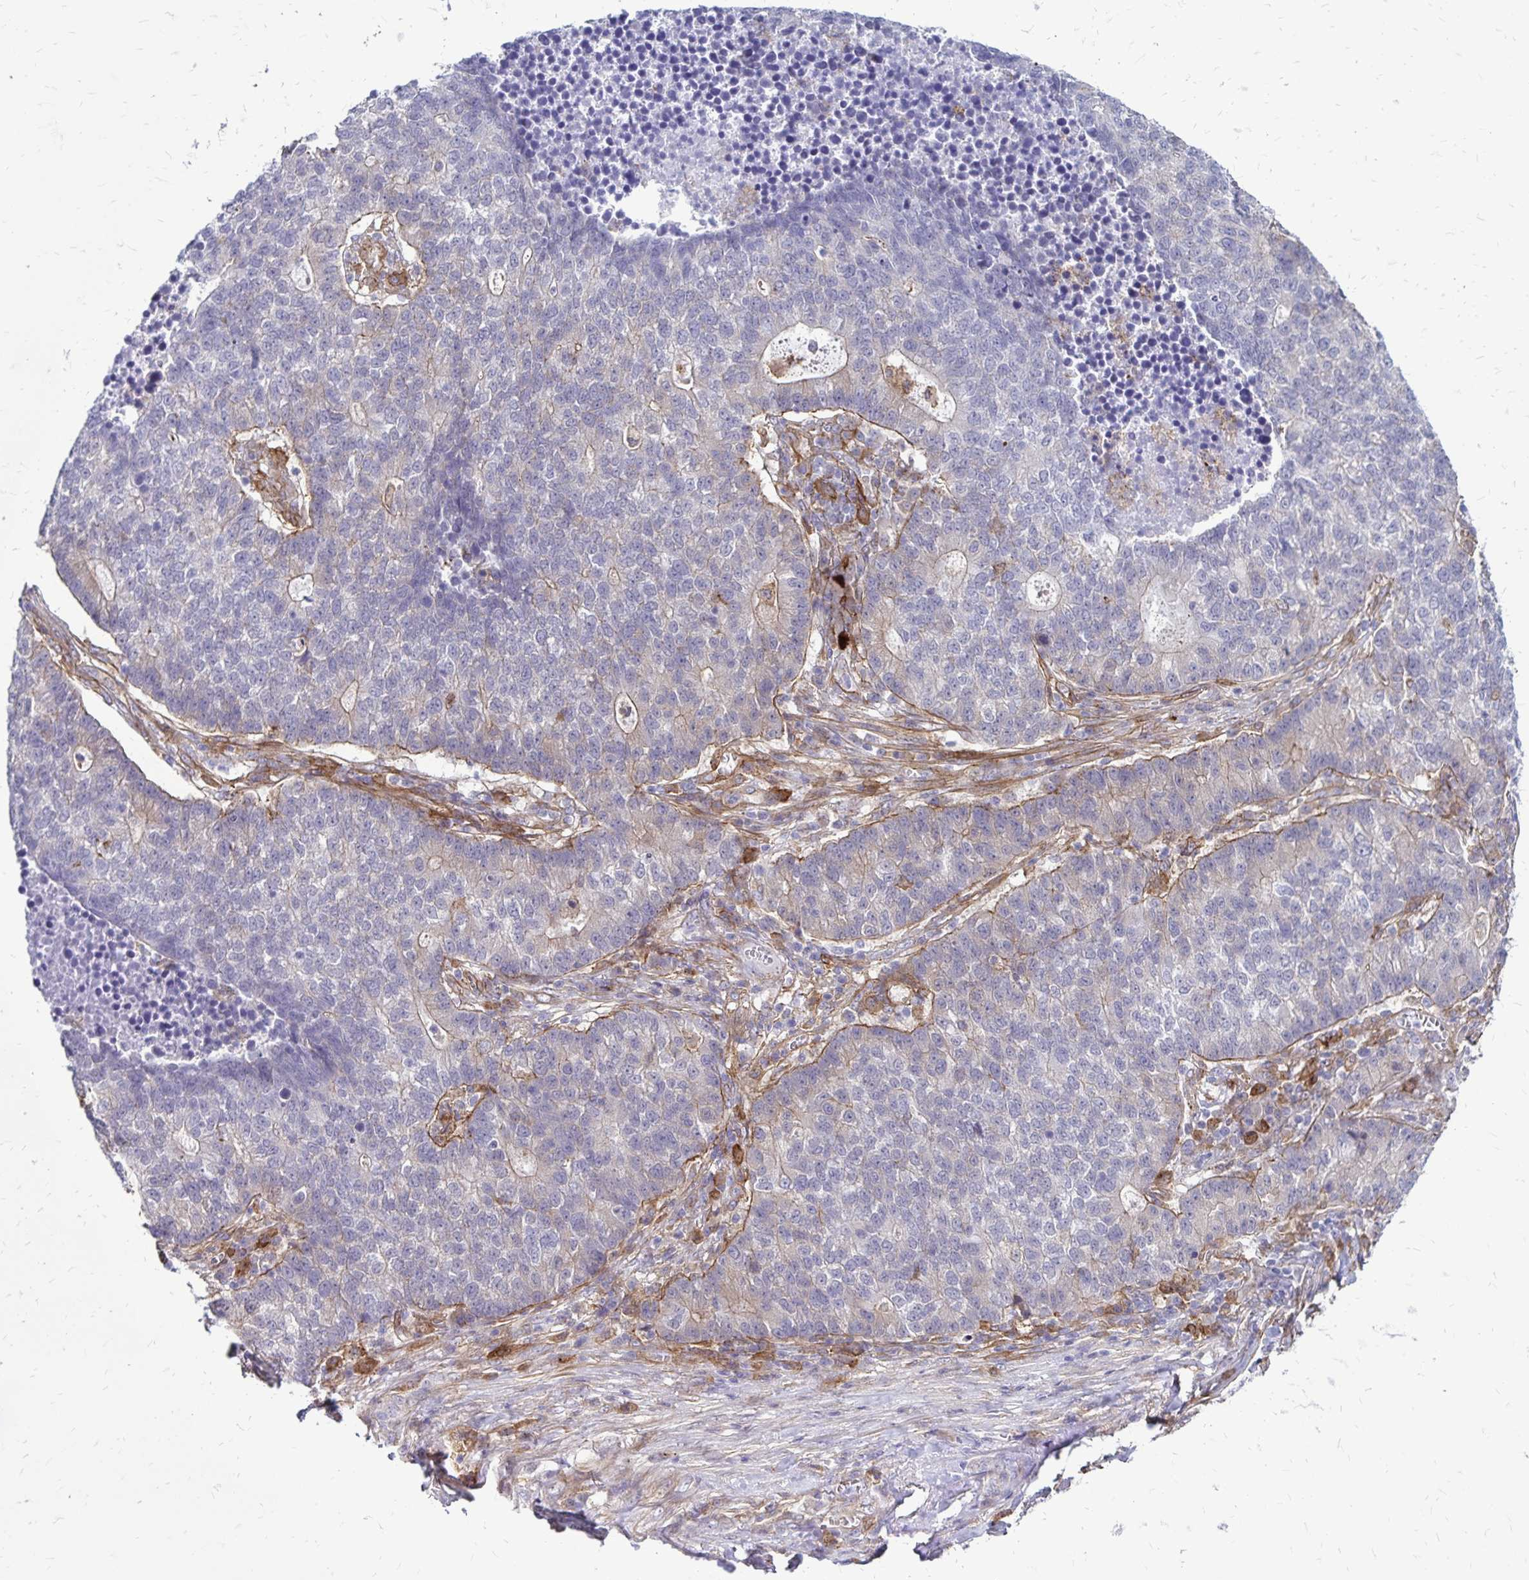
{"staining": {"intensity": "negative", "quantity": "none", "location": "none"}, "tissue": "lung cancer", "cell_type": "Tumor cells", "image_type": "cancer", "snomed": [{"axis": "morphology", "description": "Adenocarcinoma, NOS"}, {"axis": "topography", "description": "Lung"}], "caption": "This is an IHC image of human adenocarcinoma (lung). There is no staining in tumor cells.", "gene": "TNS3", "patient": {"sex": "male", "age": 57}}